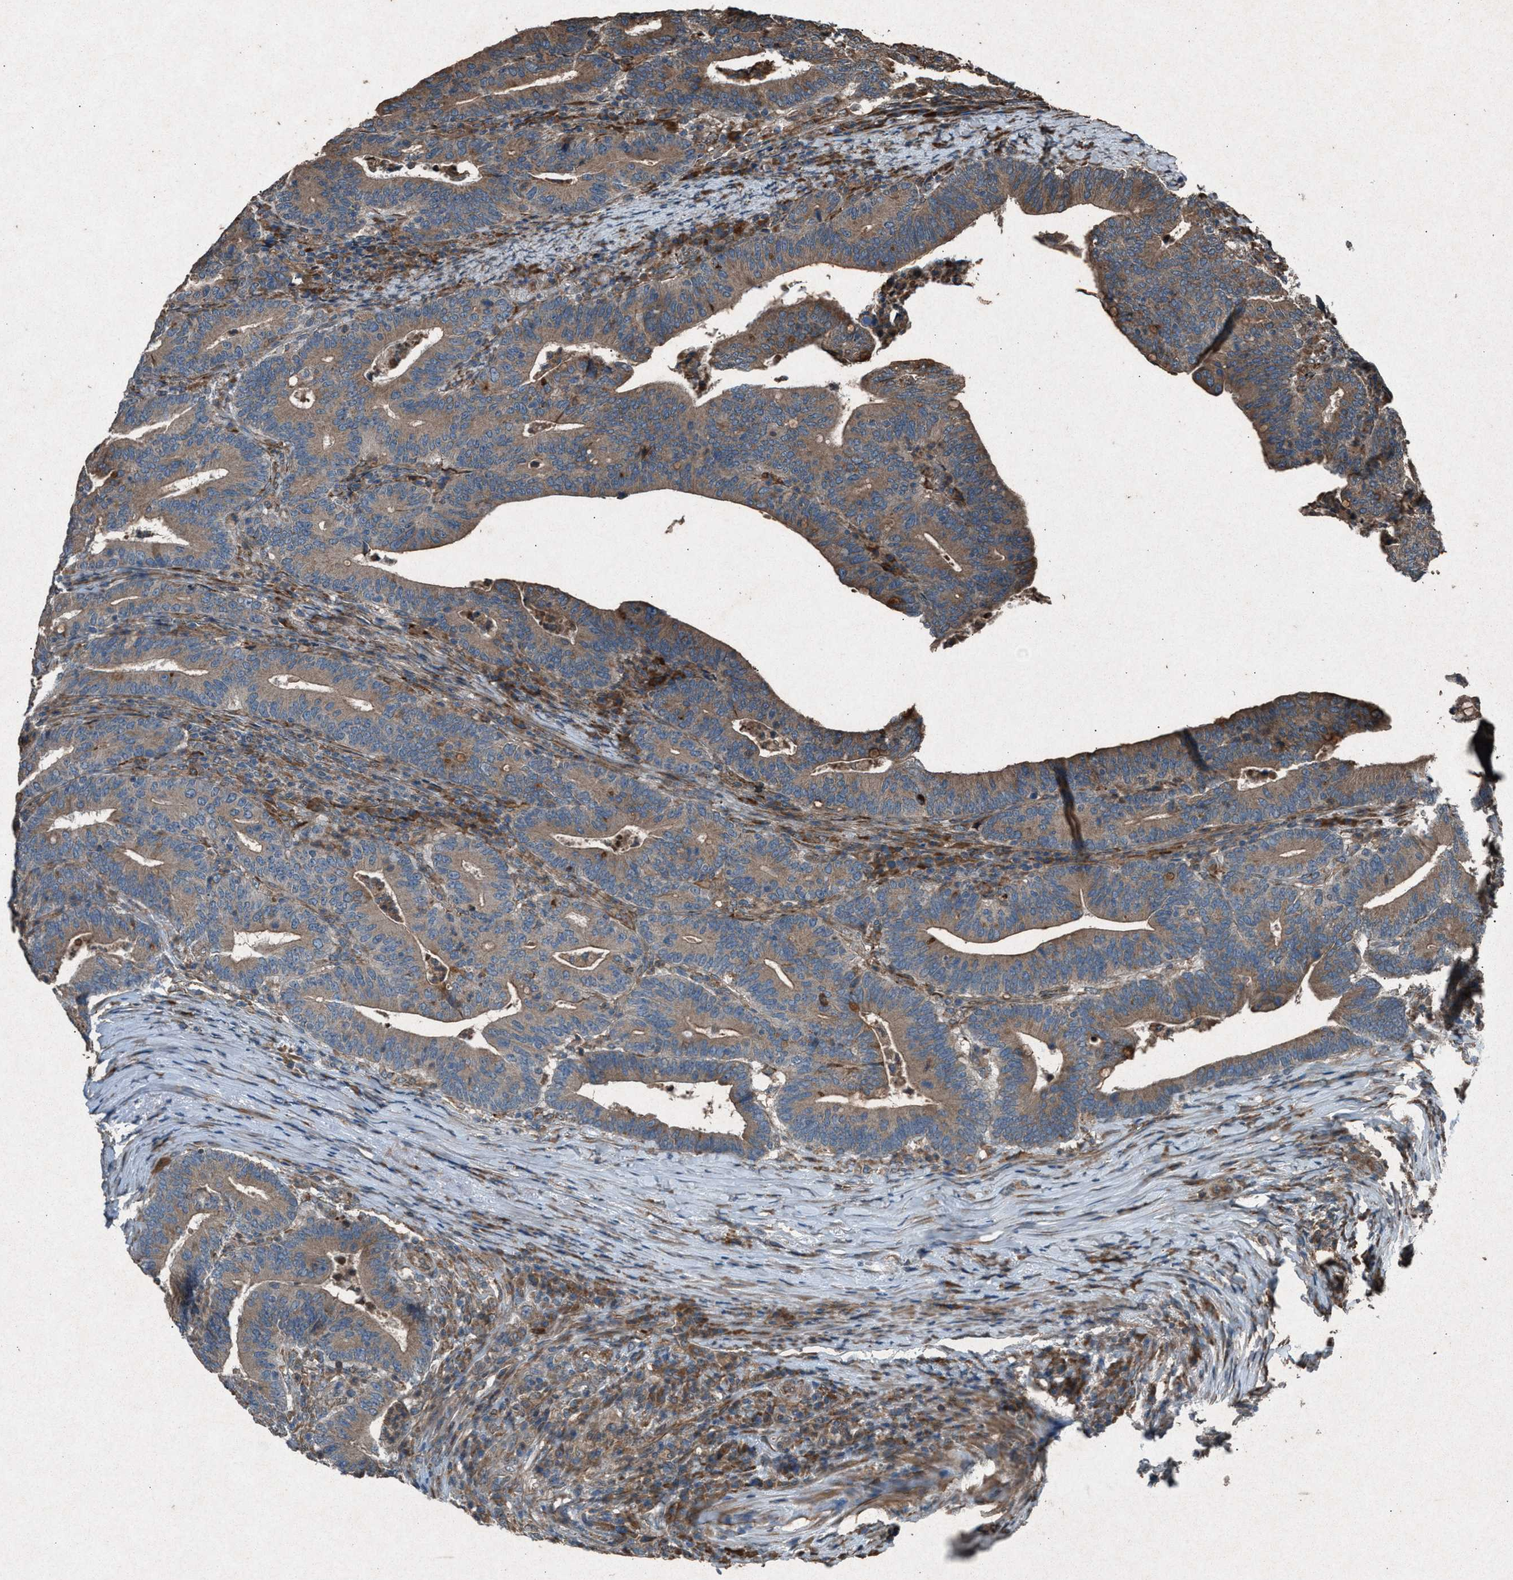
{"staining": {"intensity": "moderate", "quantity": ">75%", "location": "cytoplasmic/membranous"}, "tissue": "colorectal cancer", "cell_type": "Tumor cells", "image_type": "cancer", "snomed": [{"axis": "morphology", "description": "Adenocarcinoma, NOS"}, {"axis": "topography", "description": "Colon"}], "caption": "Tumor cells demonstrate medium levels of moderate cytoplasmic/membranous expression in about >75% of cells in adenocarcinoma (colorectal).", "gene": "CALR", "patient": {"sex": "female", "age": 66}}